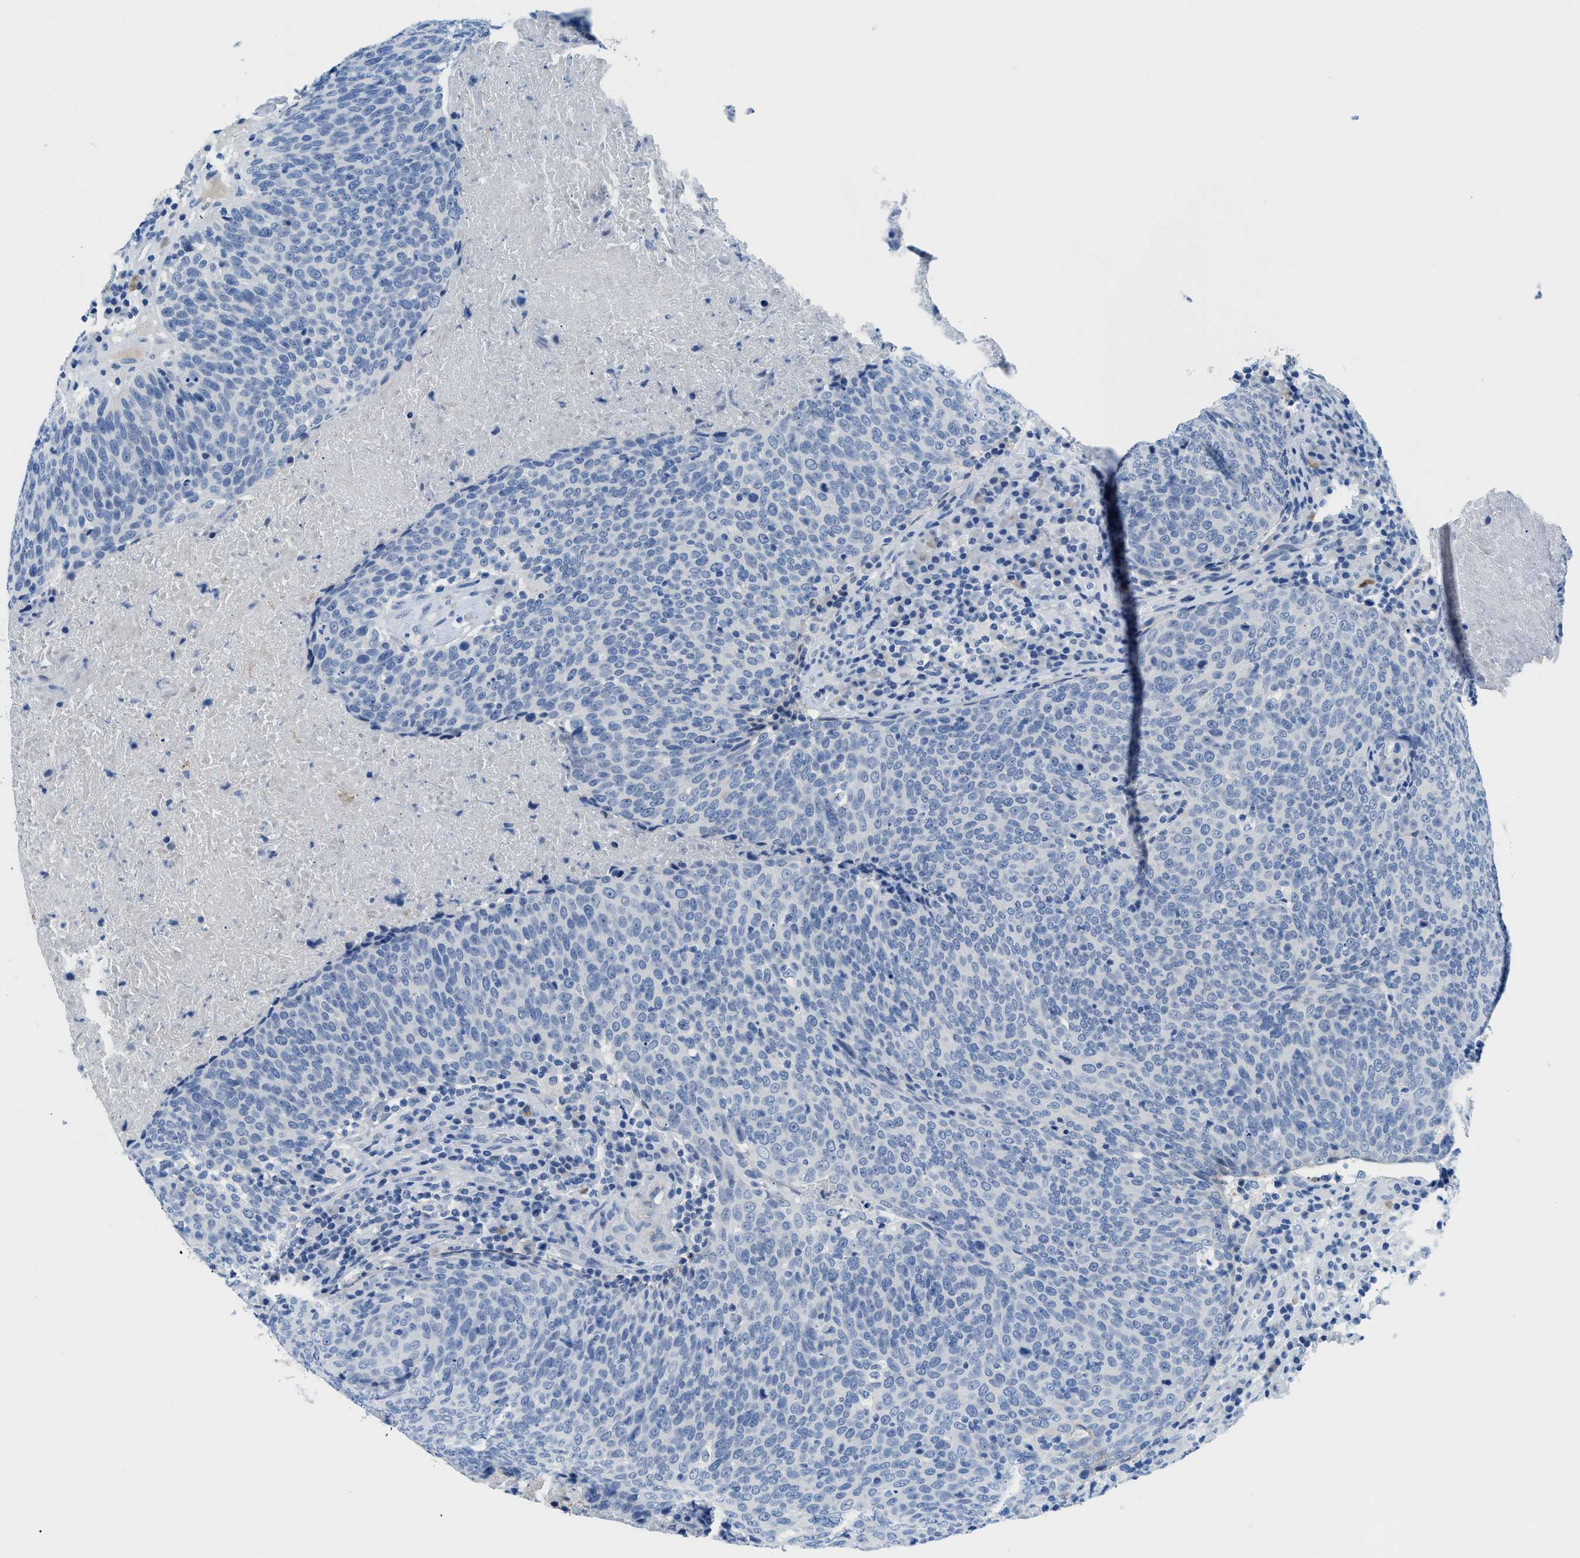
{"staining": {"intensity": "negative", "quantity": "none", "location": "none"}, "tissue": "head and neck cancer", "cell_type": "Tumor cells", "image_type": "cancer", "snomed": [{"axis": "morphology", "description": "Squamous cell carcinoma, NOS"}, {"axis": "morphology", "description": "Squamous cell carcinoma, metastatic, NOS"}, {"axis": "topography", "description": "Lymph node"}, {"axis": "topography", "description": "Head-Neck"}], "caption": "Immunohistochemistry of human head and neck squamous cell carcinoma demonstrates no positivity in tumor cells.", "gene": "MBL2", "patient": {"sex": "male", "age": 62}}